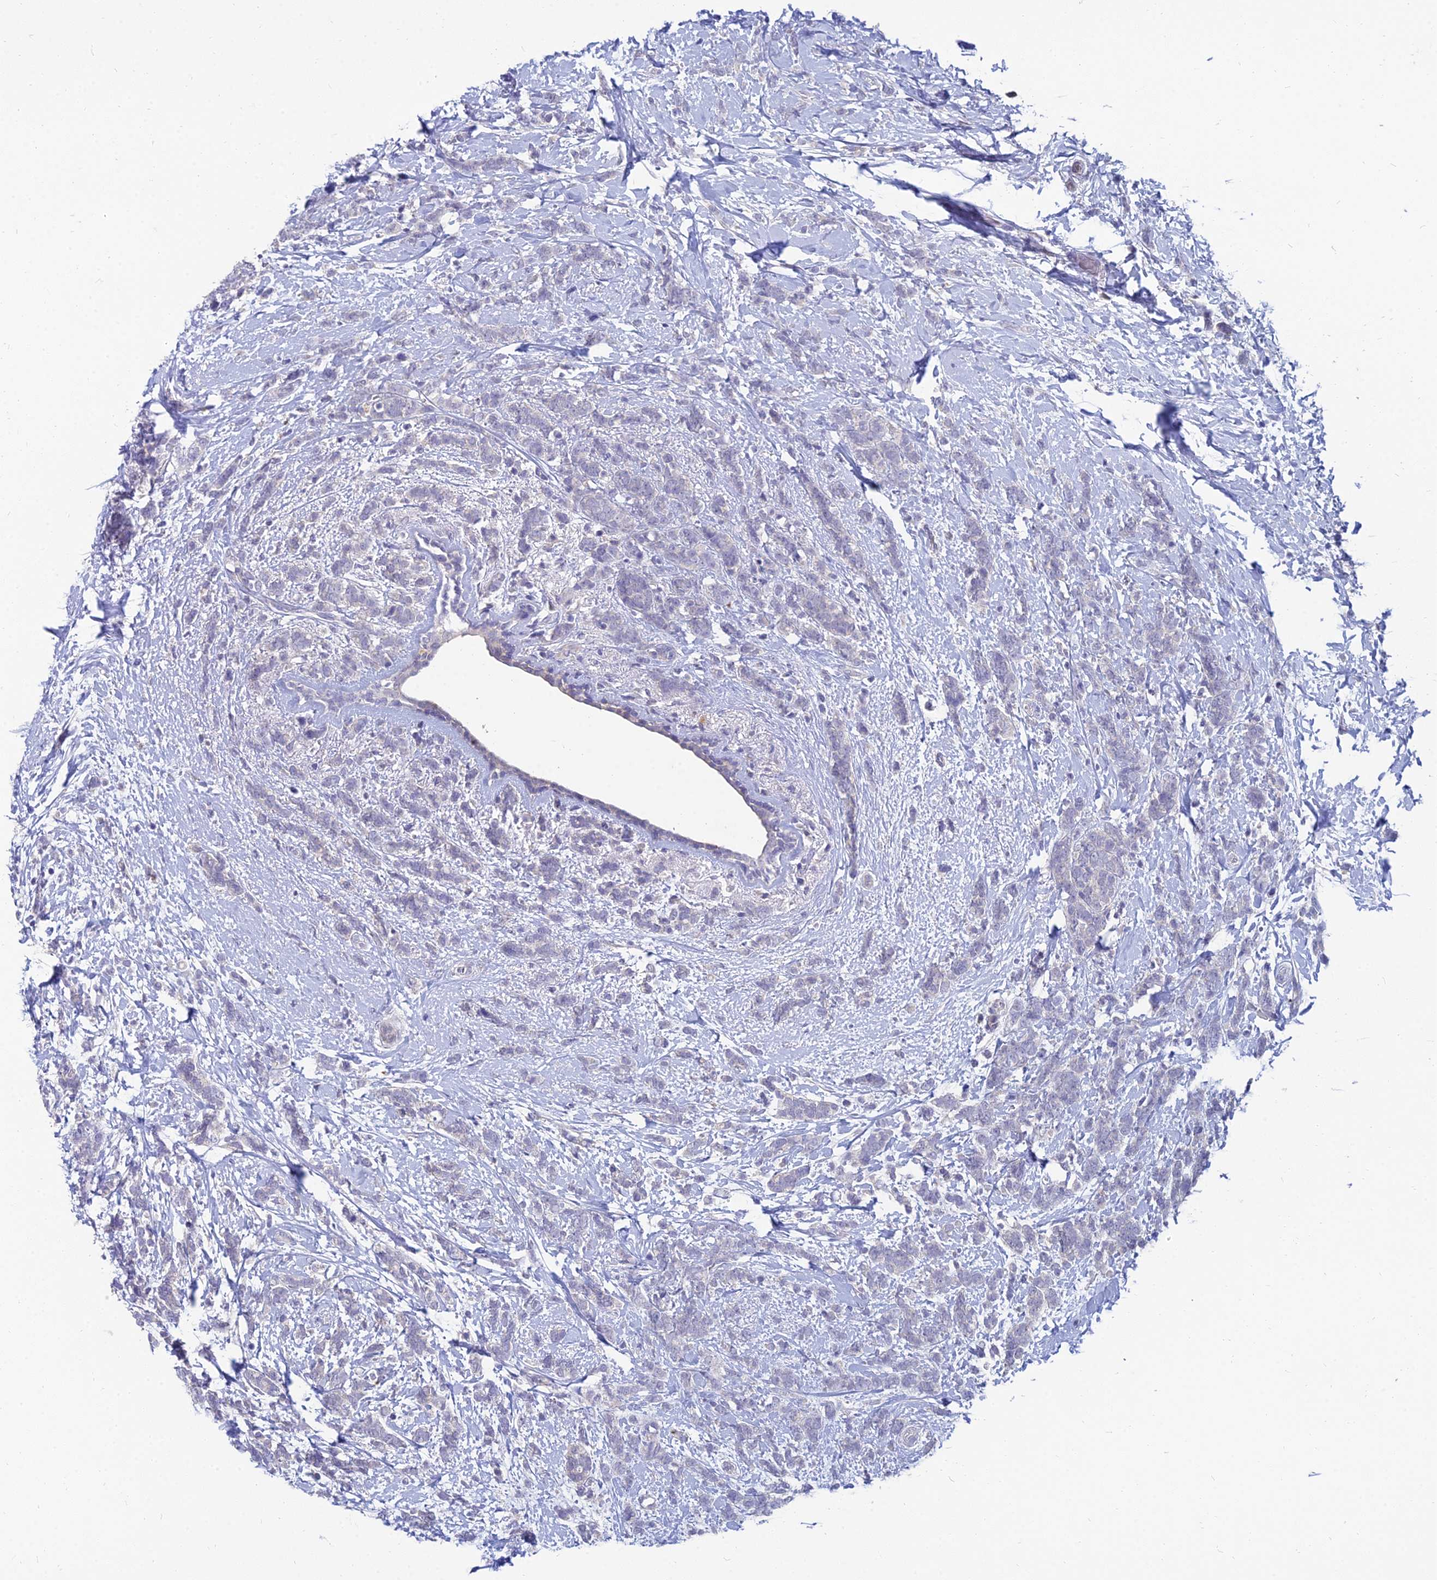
{"staining": {"intensity": "negative", "quantity": "none", "location": "none"}, "tissue": "breast cancer", "cell_type": "Tumor cells", "image_type": "cancer", "snomed": [{"axis": "morphology", "description": "Lobular carcinoma"}, {"axis": "topography", "description": "Breast"}], "caption": "There is no significant positivity in tumor cells of breast cancer.", "gene": "NPY", "patient": {"sex": "female", "age": 58}}